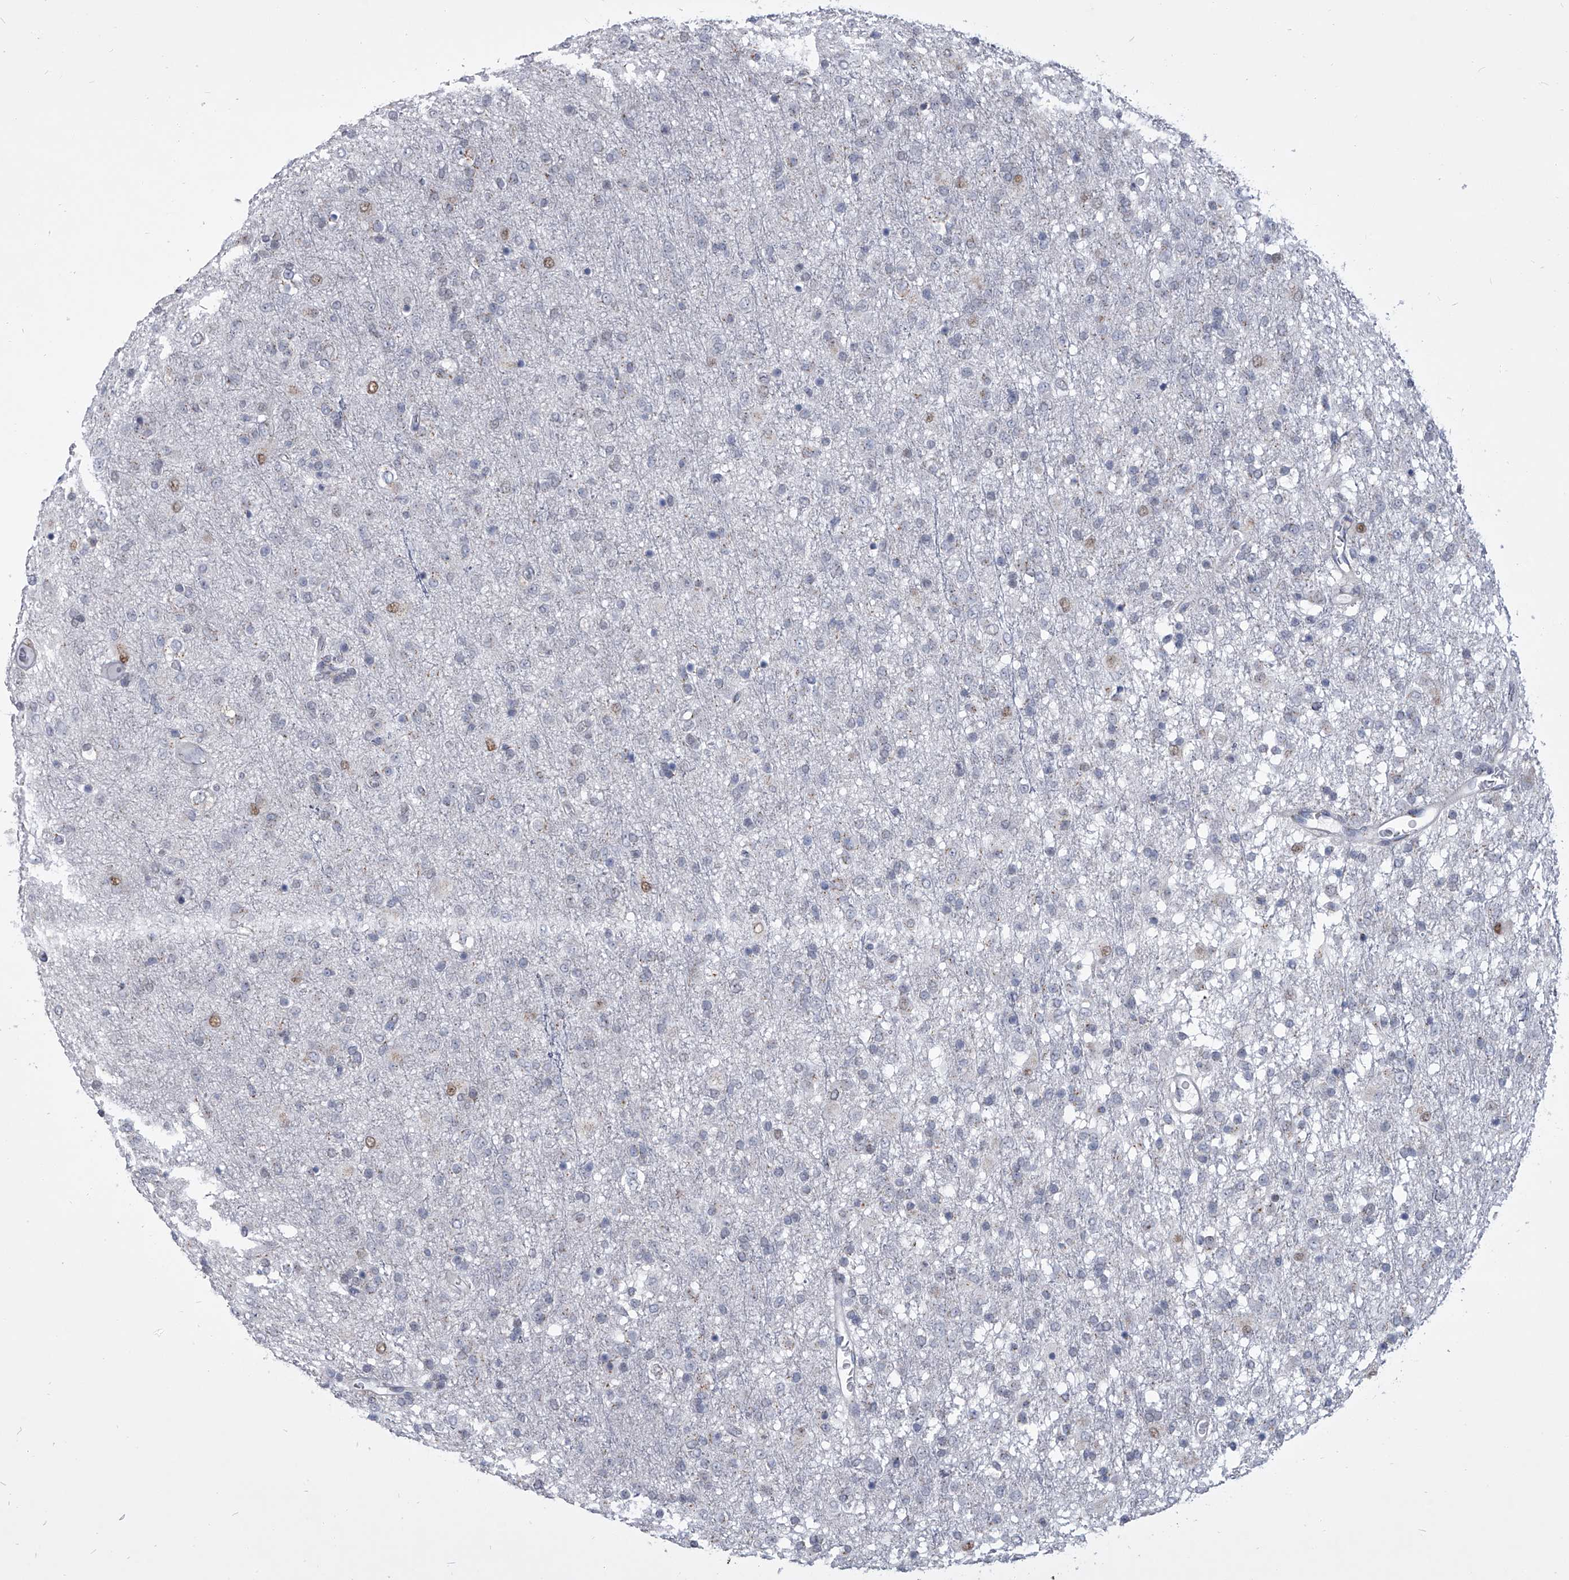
{"staining": {"intensity": "negative", "quantity": "none", "location": "none"}, "tissue": "glioma", "cell_type": "Tumor cells", "image_type": "cancer", "snomed": [{"axis": "morphology", "description": "Glioma, malignant, Low grade"}, {"axis": "topography", "description": "Brain"}], "caption": "A photomicrograph of malignant glioma (low-grade) stained for a protein displays no brown staining in tumor cells.", "gene": "EVA1C", "patient": {"sex": "male", "age": 65}}